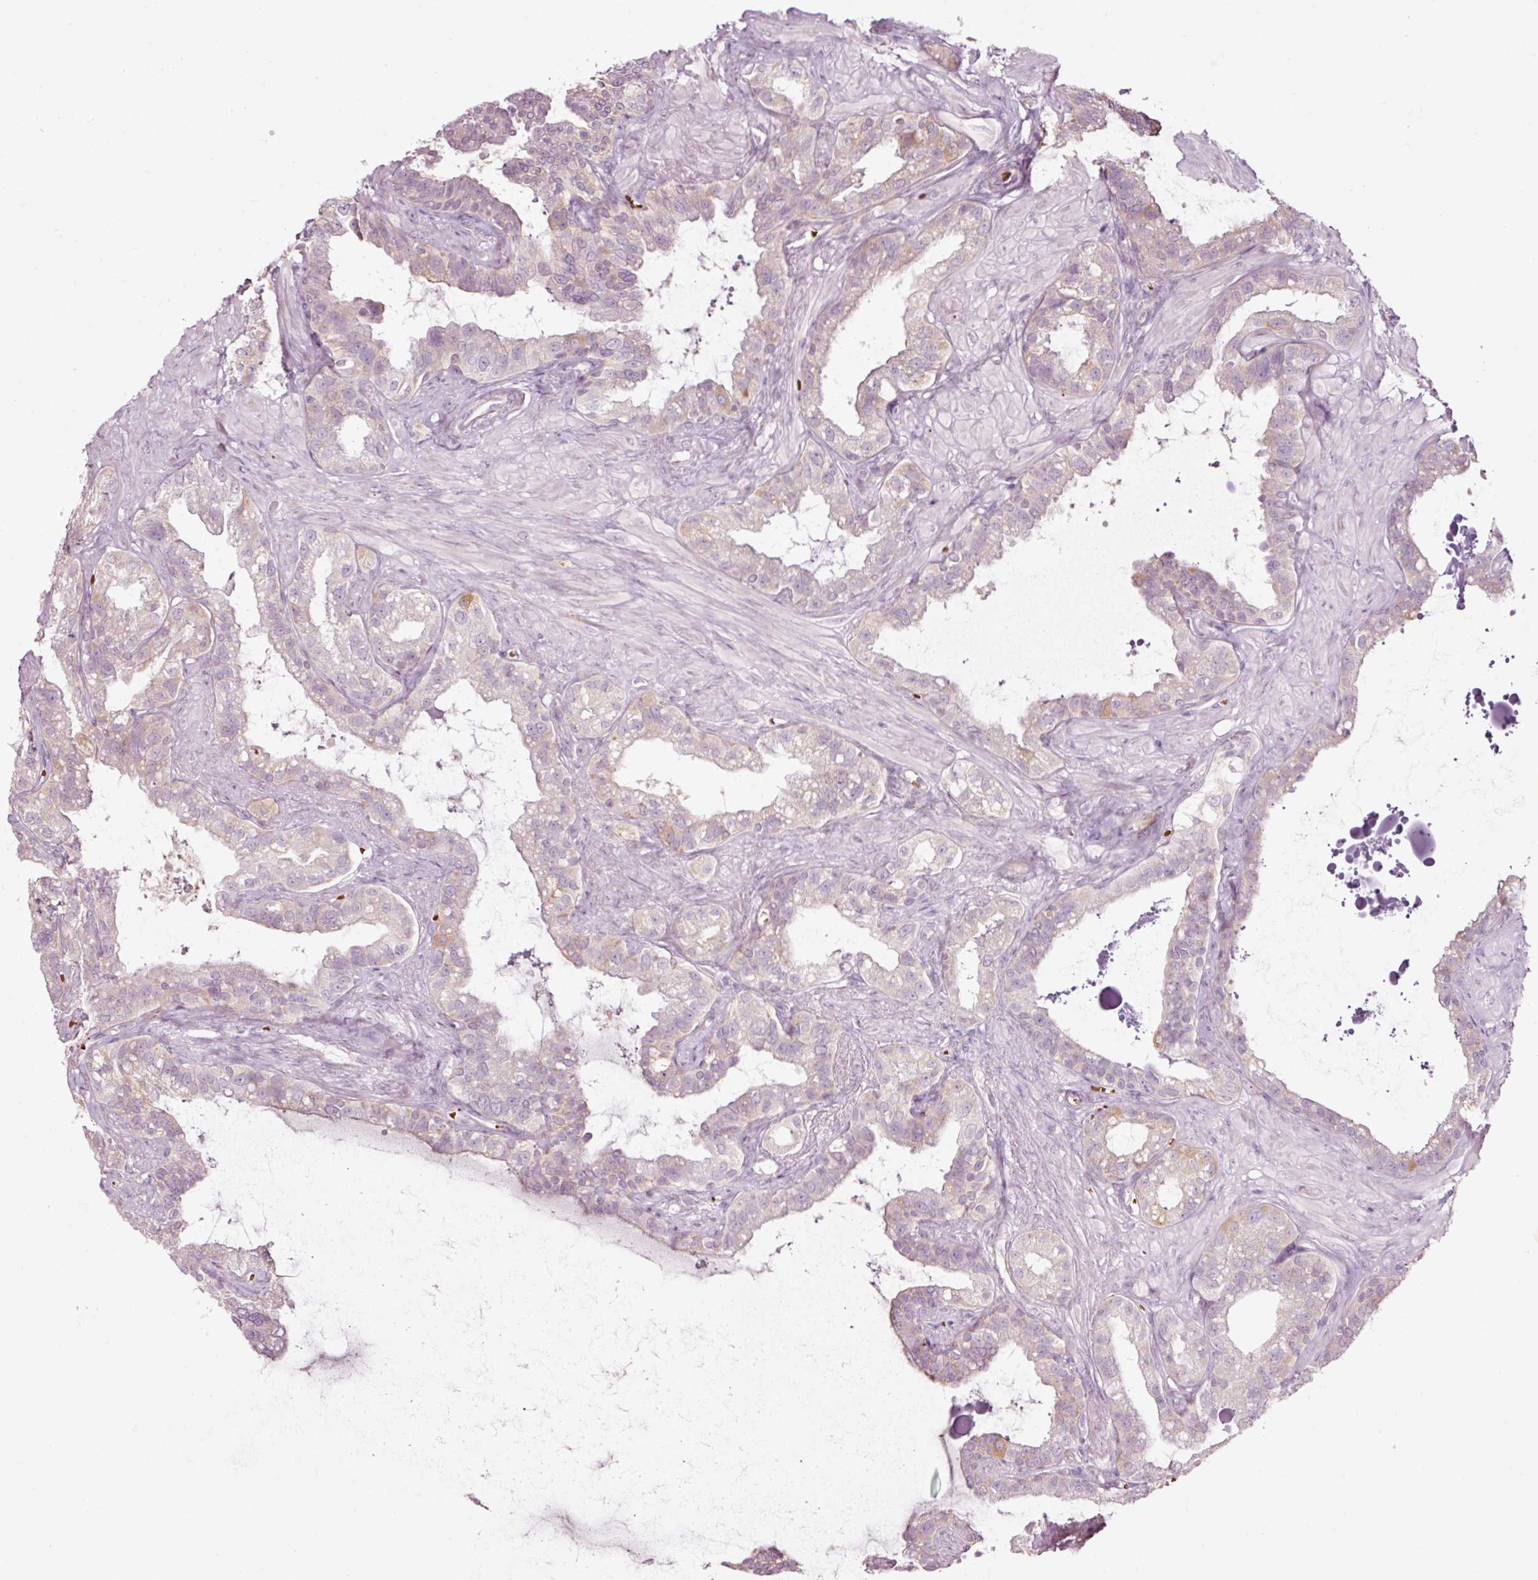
{"staining": {"intensity": "weak", "quantity": "<25%", "location": "cytoplasmic/membranous"}, "tissue": "seminal vesicle", "cell_type": "Glandular cells", "image_type": "normal", "snomed": [{"axis": "morphology", "description": "Normal tissue, NOS"}, {"axis": "topography", "description": "Seminal veicle"}, {"axis": "topography", "description": "Peripheral nerve tissue"}], "caption": "The image exhibits no significant expression in glandular cells of seminal vesicle.", "gene": "LDHAL6B", "patient": {"sex": "male", "age": 76}}